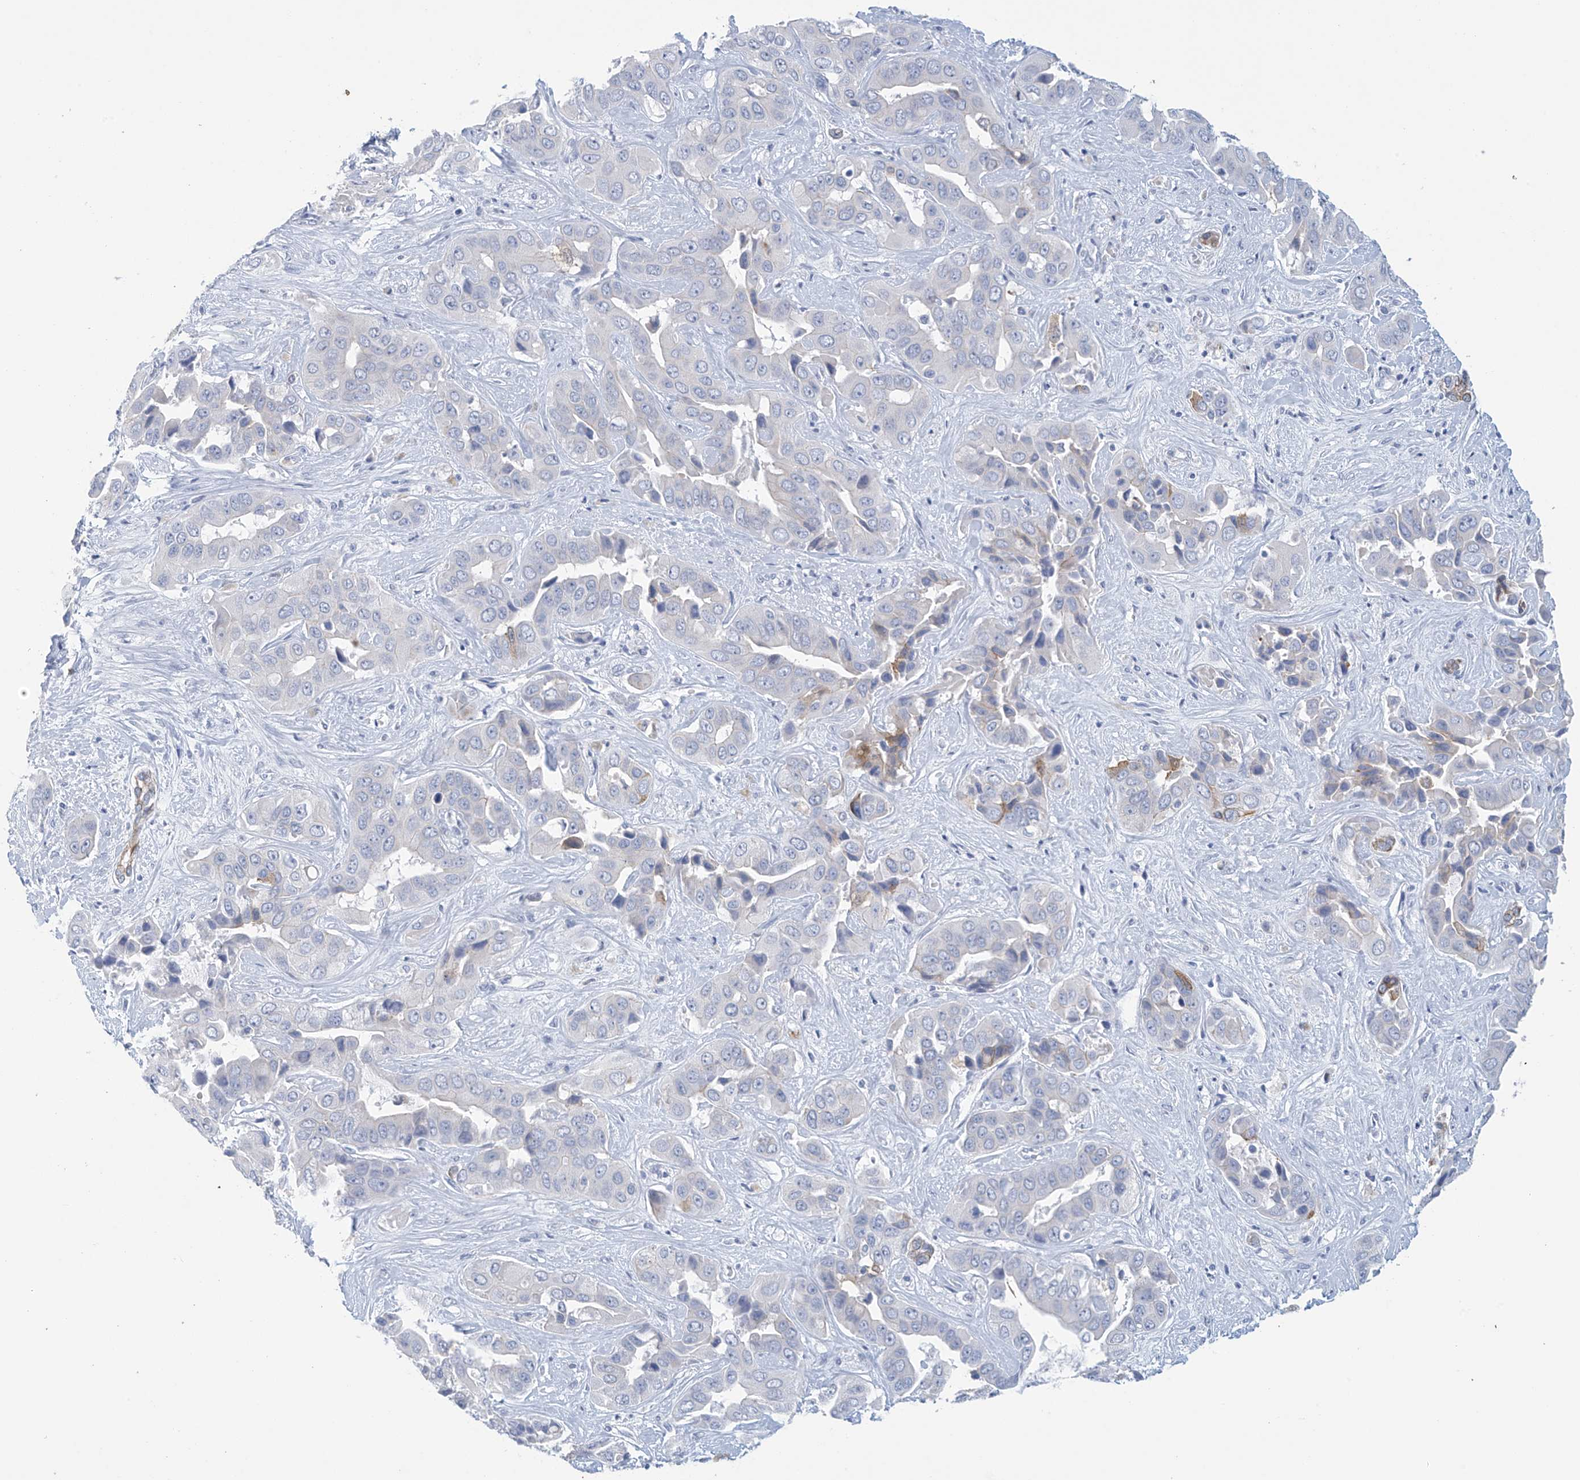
{"staining": {"intensity": "weak", "quantity": "<25%", "location": "cytoplasmic/membranous"}, "tissue": "liver cancer", "cell_type": "Tumor cells", "image_type": "cancer", "snomed": [{"axis": "morphology", "description": "Cholangiocarcinoma"}, {"axis": "topography", "description": "Liver"}], "caption": "The photomicrograph shows no staining of tumor cells in liver cholangiocarcinoma.", "gene": "DSP", "patient": {"sex": "female", "age": 52}}